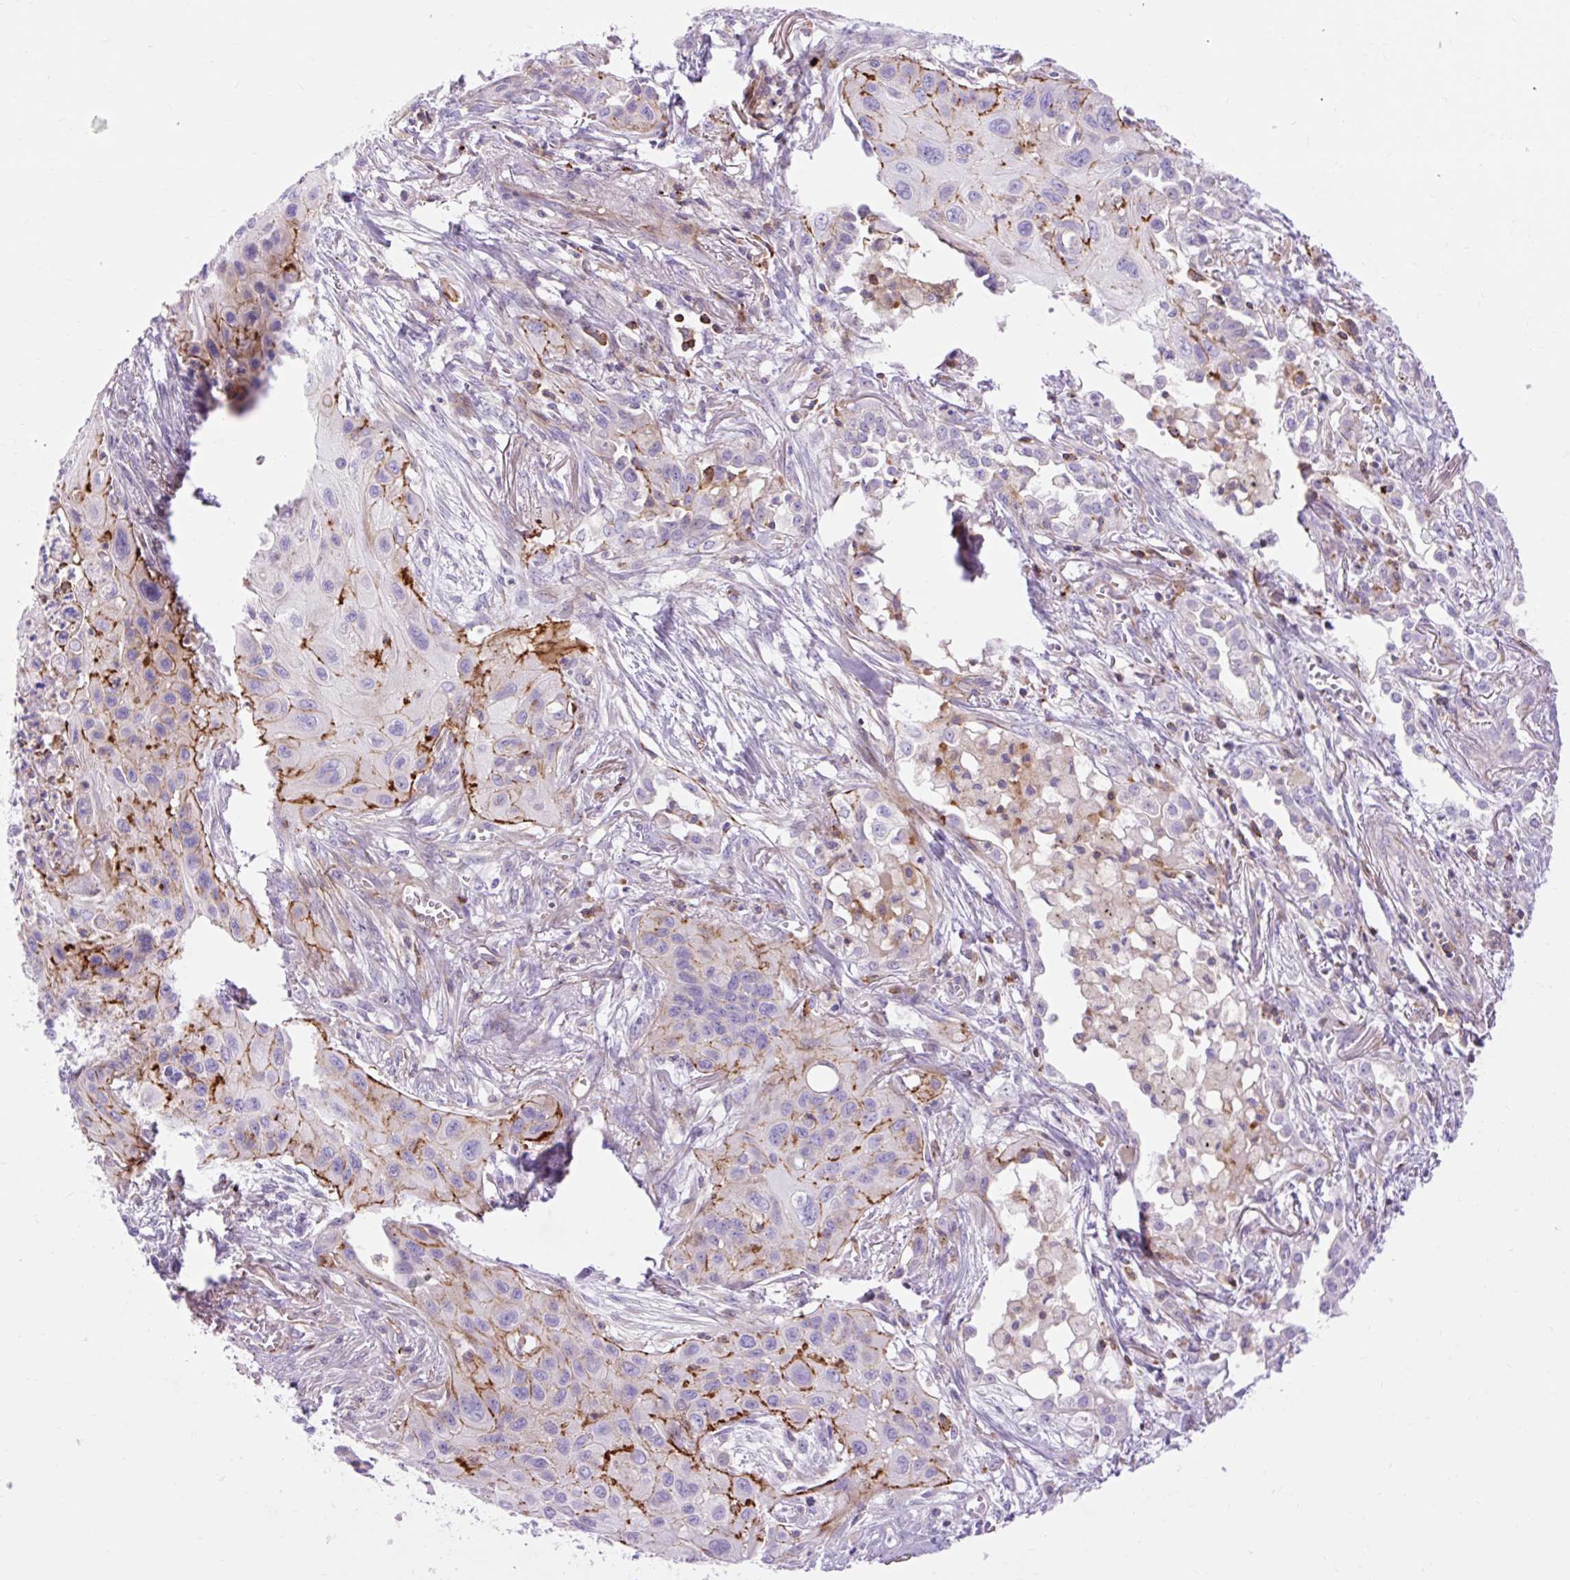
{"staining": {"intensity": "strong", "quantity": "<25%", "location": "cytoplasmic/membranous"}, "tissue": "lung cancer", "cell_type": "Tumor cells", "image_type": "cancer", "snomed": [{"axis": "morphology", "description": "Squamous cell carcinoma, NOS"}, {"axis": "topography", "description": "Lung"}], "caption": "The micrograph displays immunohistochemical staining of lung cancer (squamous cell carcinoma). There is strong cytoplasmic/membranous positivity is identified in approximately <25% of tumor cells.", "gene": "CORO7-PAM16", "patient": {"sex": "male", "age": 71}}